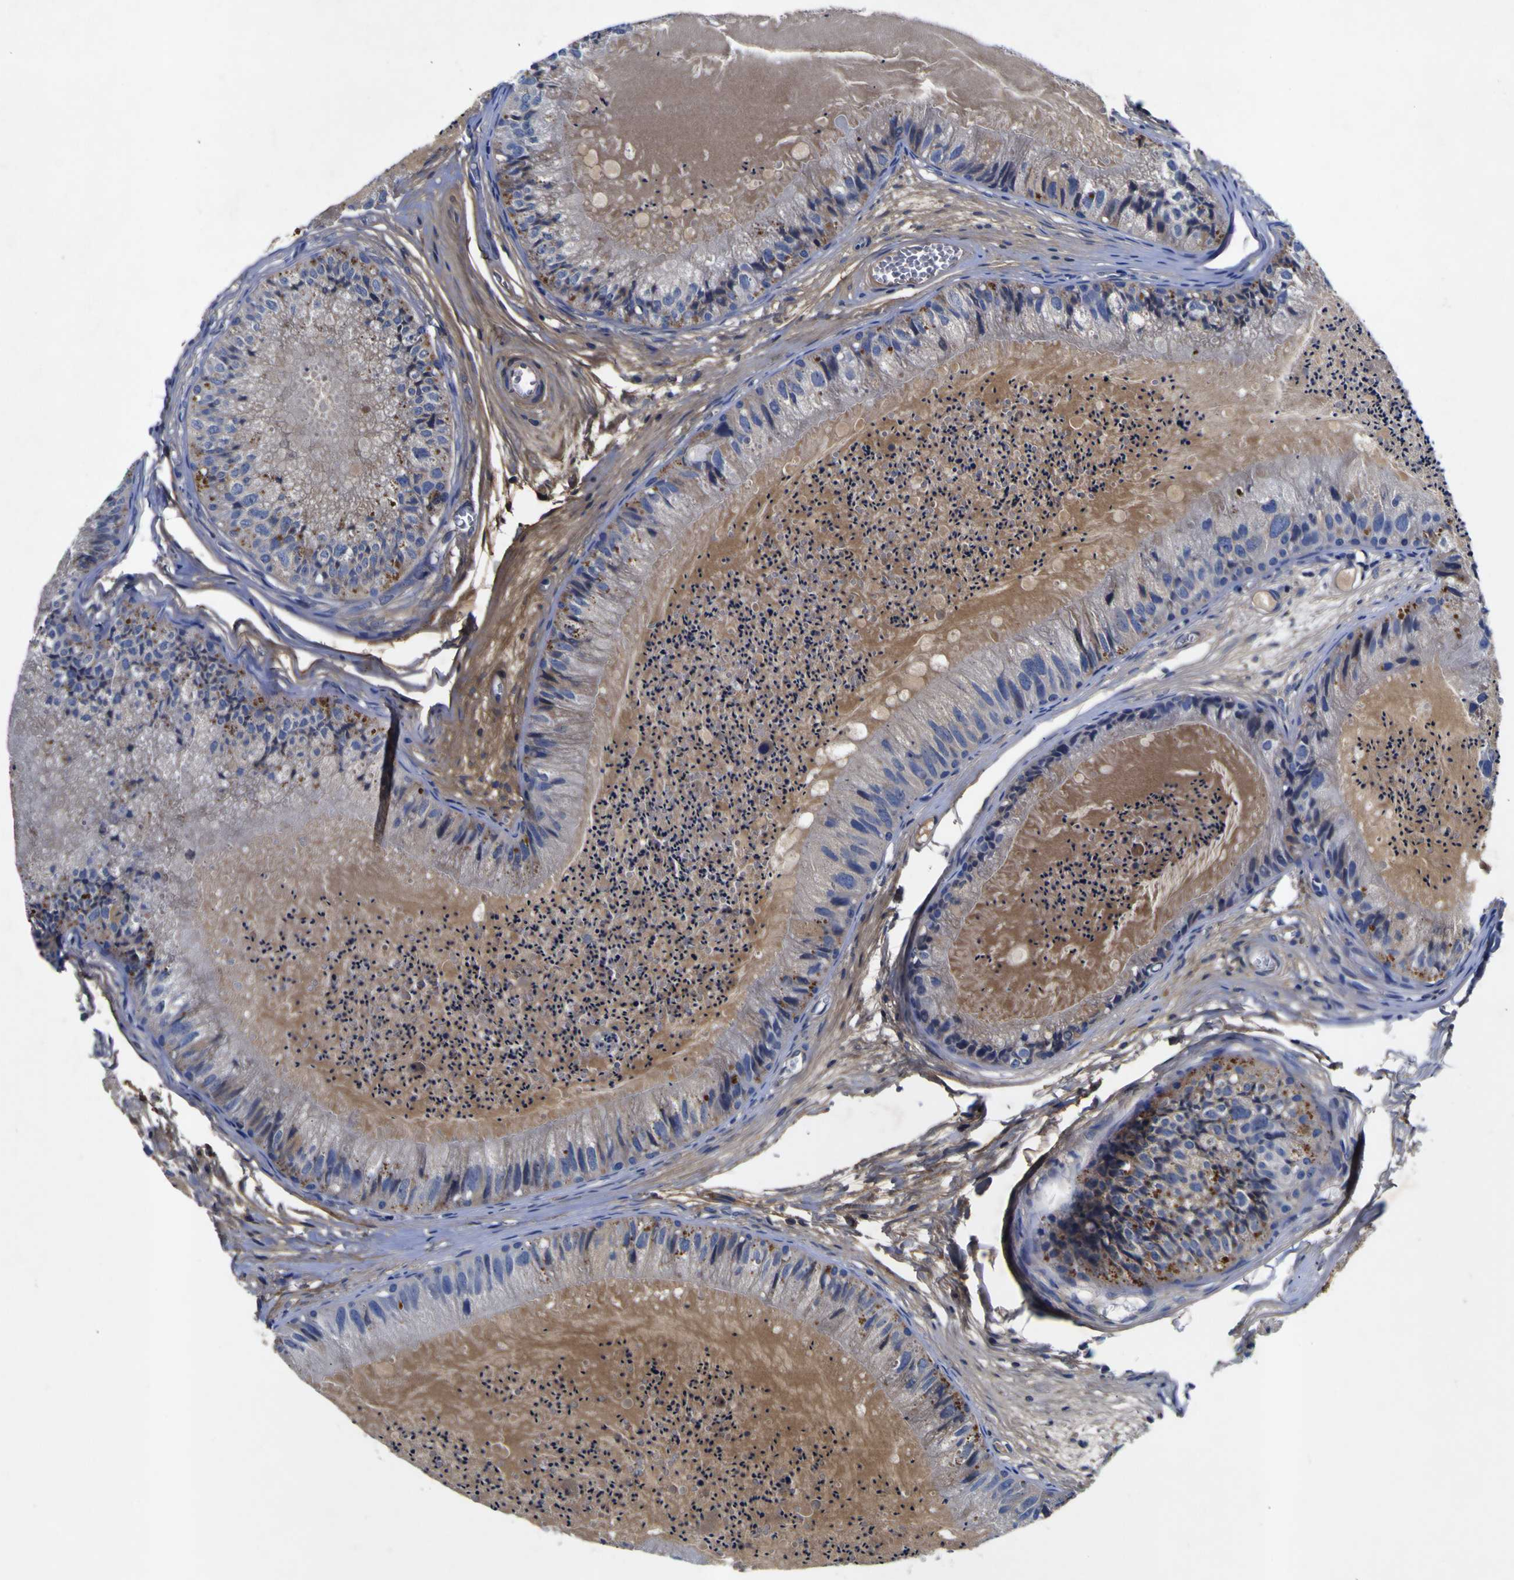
{"staining": {"intensity": "negative", "quantity": "none", "location": "none"}, "tissue": "epididymis", "cell_type": "Glandular cells", "image_type": "normal", "snomed": [{"axis": "morphology", "description": "Normal tissue, NOS"}, {"axis": "topography", "description": "Epididymis"}], "caption": "High magnification brightfield microscopy of benign epididymis stained with DAB (3,3'-diaminobenzidine) (brown) and counterstained with hematoxylin (blue): glandular cells show no significant staining.", "gene": "VASN", "patient": {"sex": "male", "age": 31}}